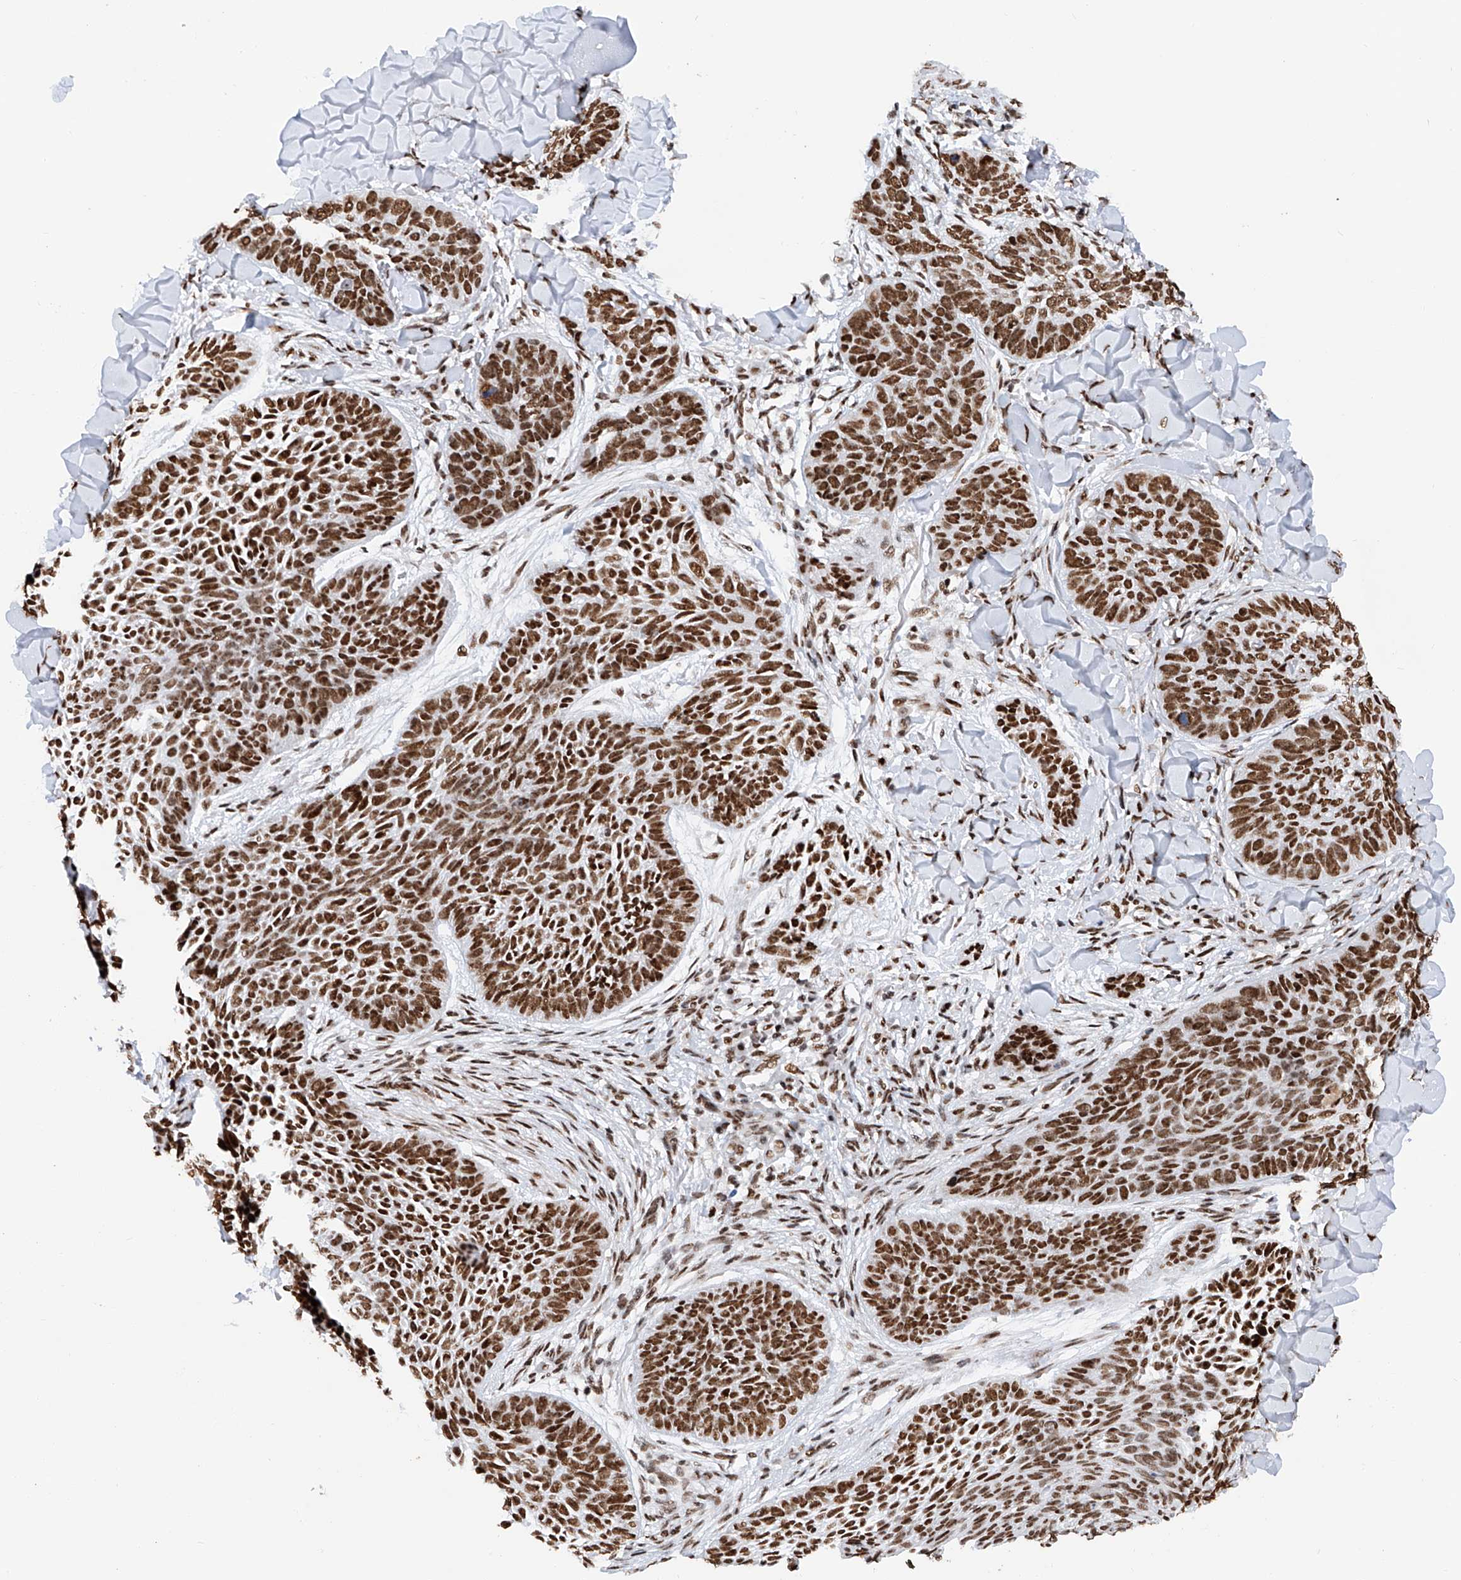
{"staining": {"intensity": "strong", "quantity": ">75%", "location": "nuclear"}, "tissue": "skin cancer", "cell_type": "Tumor cells", "image_type": "cancer", "snomed": [{"axis": "morphology", "description": "Basal cell carcinoma"}, {"axis": "topography", "description": "Skin"}], "caption": "Immunohistochemistry (IHC) micrograph of skin cancer stained for a protein (brown), which shows high levels of strong nuclear positivity in about >75% of tumor cells.", "gene": "SRSF6", "patient": {"sex": "male", "age": 85}}